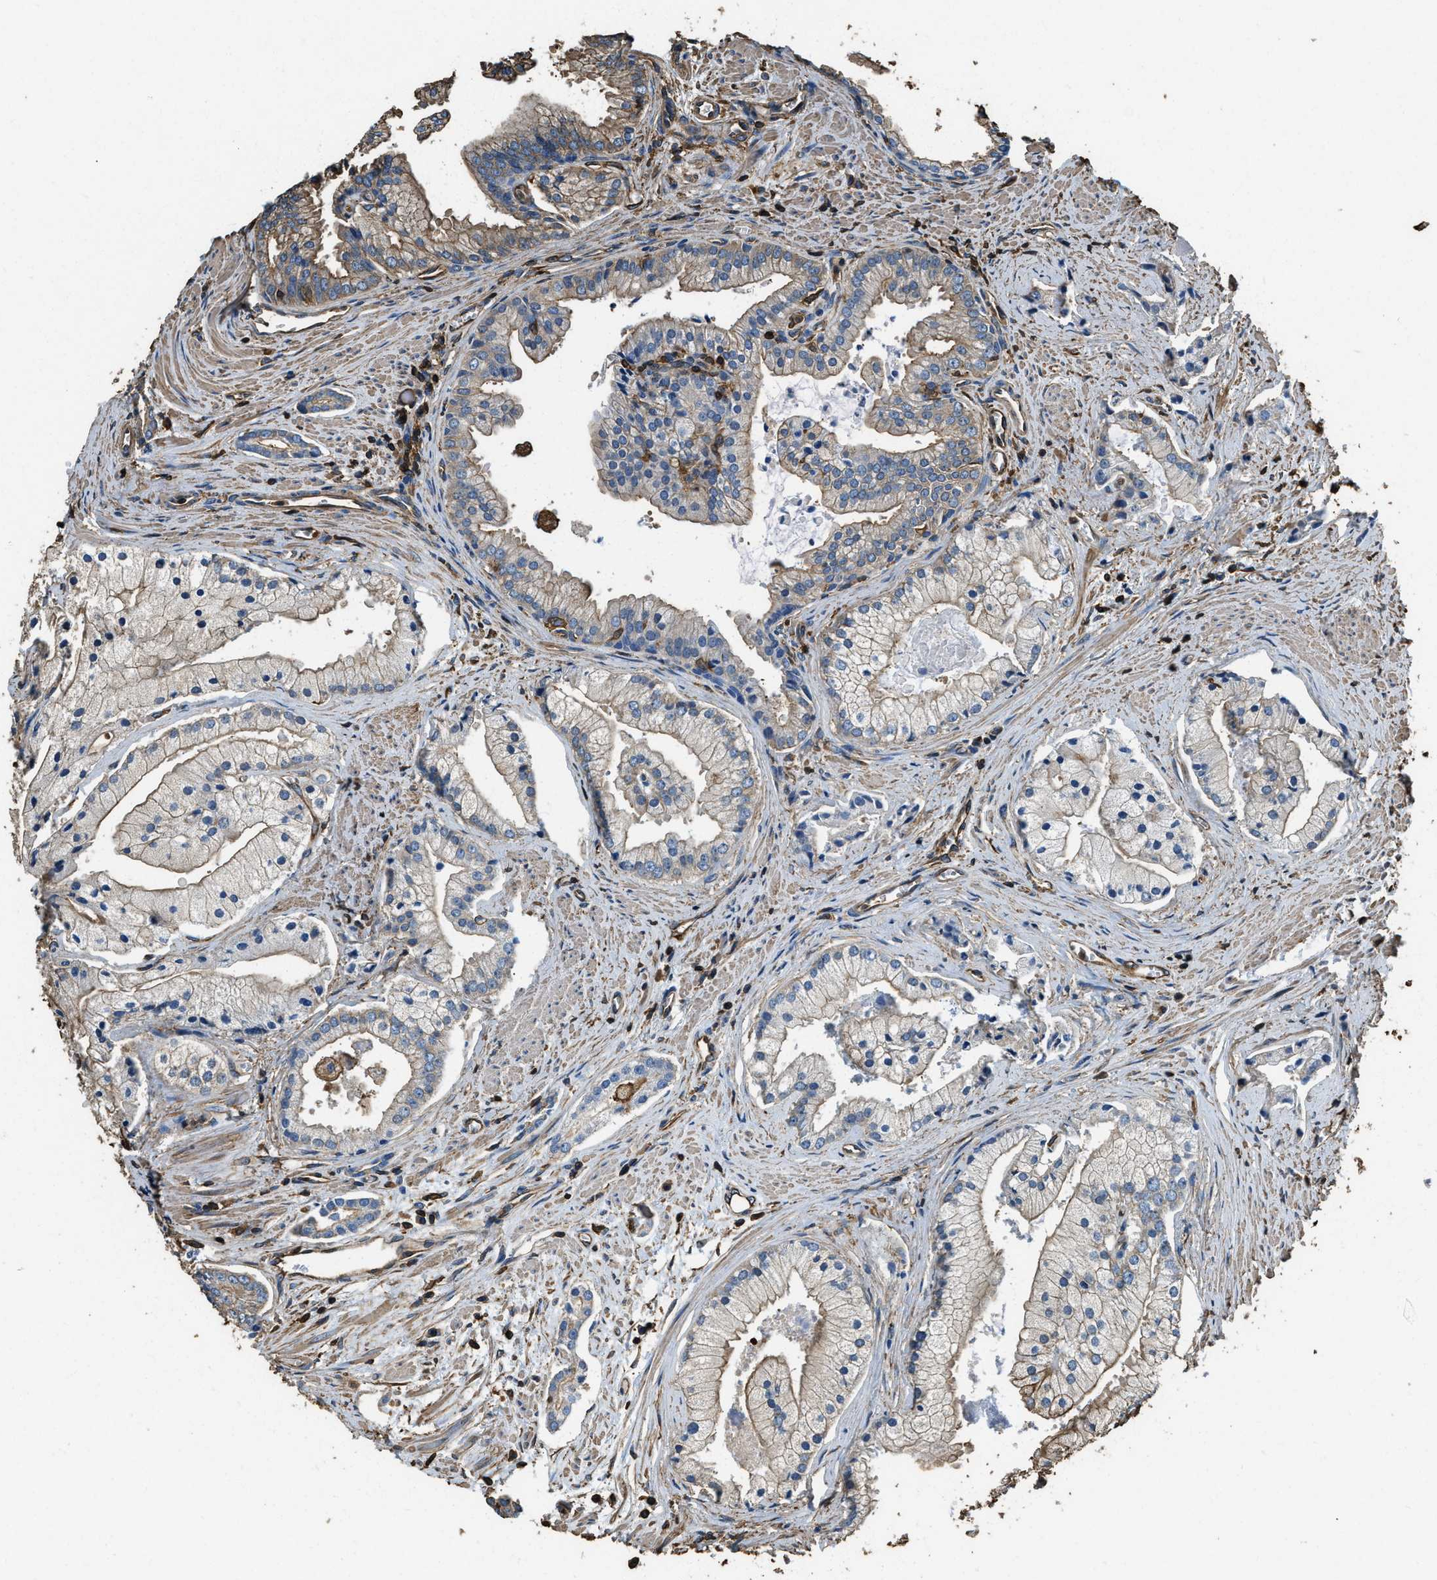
{"staining": {"intensity": "weak", "quantity": "<25%", "location": "cytoplasmic/membranous"}, "tissue": "prostate cancer", "cell_type": "Tumor cells", "image_type": "cancer", "snomed": [{"axis": "morphology", "description": "Adenocarcinoma, High grade"}, {"axis": "topography", "description": "Prostate"}], "caption": "Immunohistochemistry image of human prostate cancer stained for a protein (brown), which displays no staining in tumor cells.", "gene": "ACCS", "patient": {"sex": "male", "age": 67}}